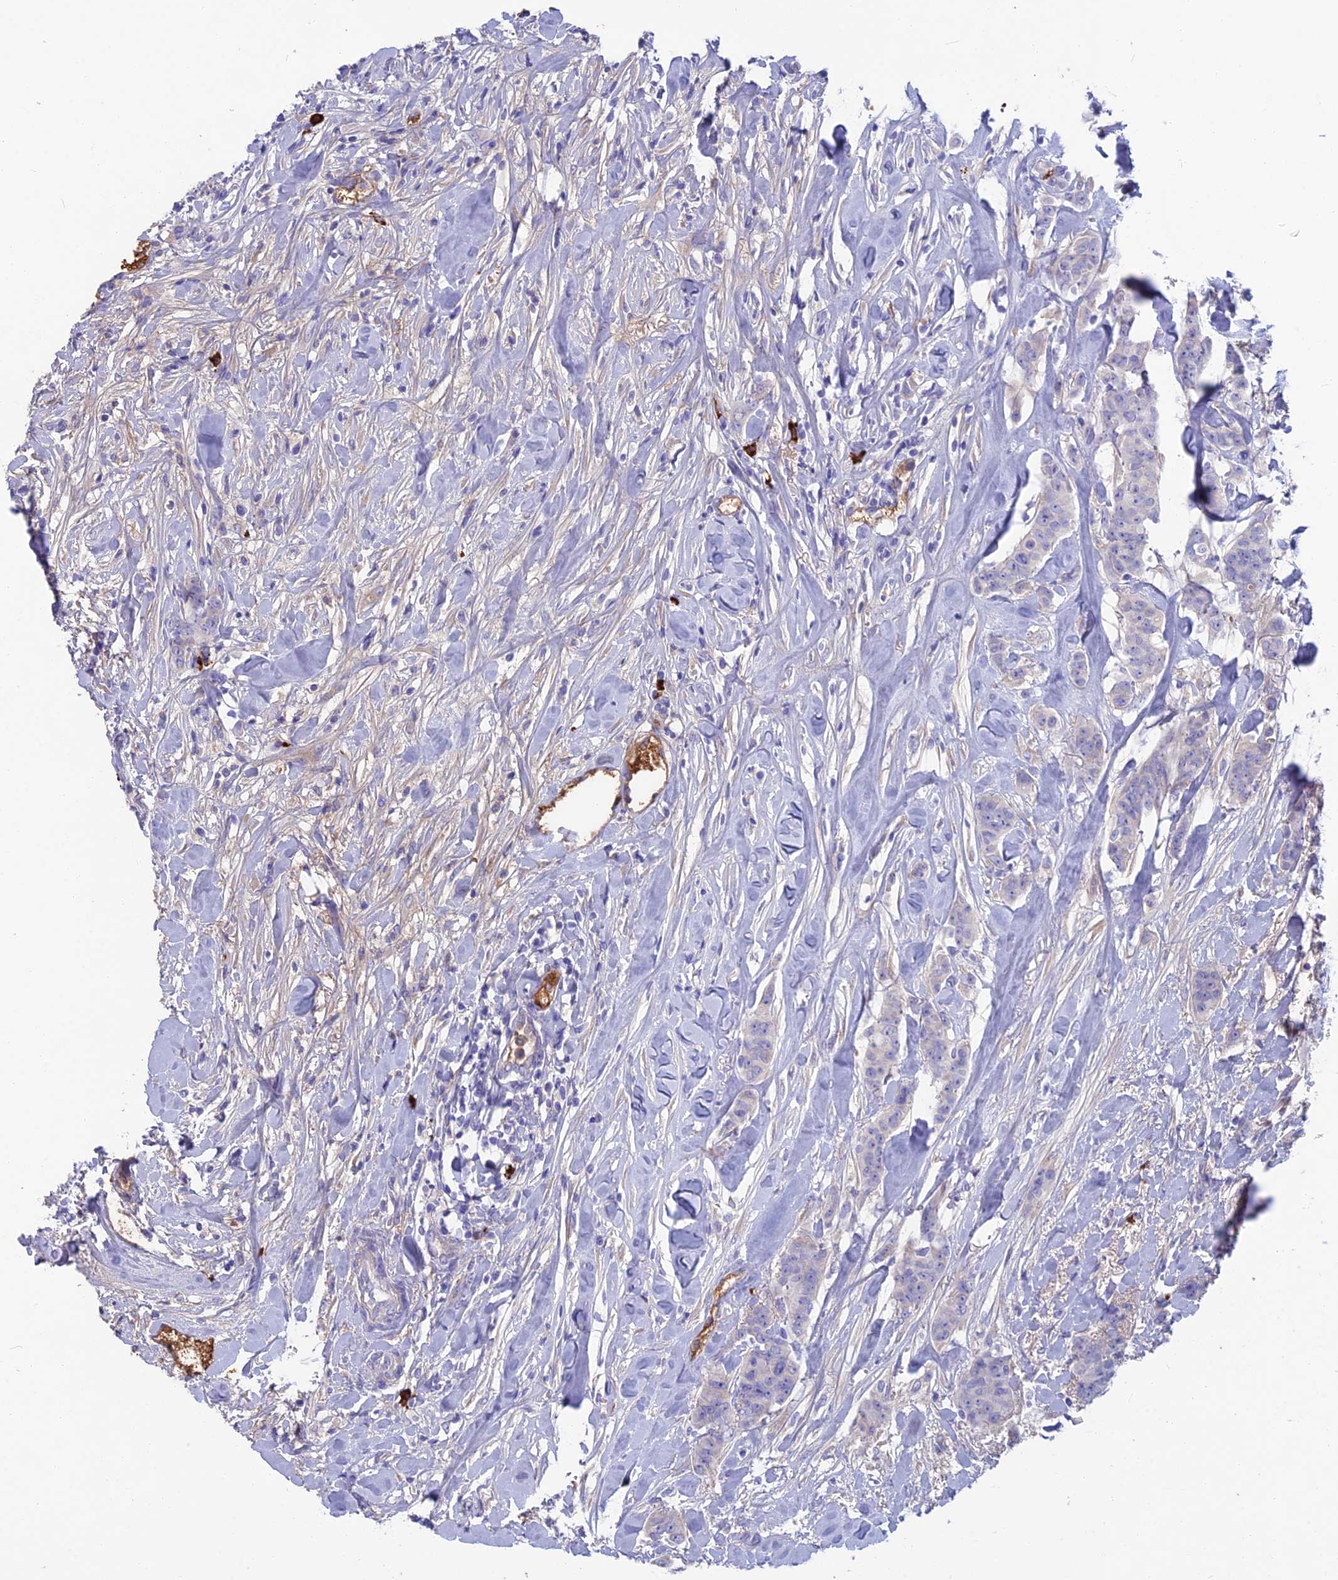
{"staining": {"intensity": "negative", "quantity": "none", "location": "none"}, "tissue": "breast cancer", "cell_type": "Tumor cells", "image_type": "cancer", "snomed": [{"axis": "morphology", "description": "Duct carcinoma"}, {"axis": "topography", "description": "Breast"}], "caption": "Human invasive ductal carcinoma (breast) stained for a protein using immunohistochemistry demonstrates no positivity in tumor cells.", "gene": "SNAP91", "patient": {"sex": "female", "age": 40}}